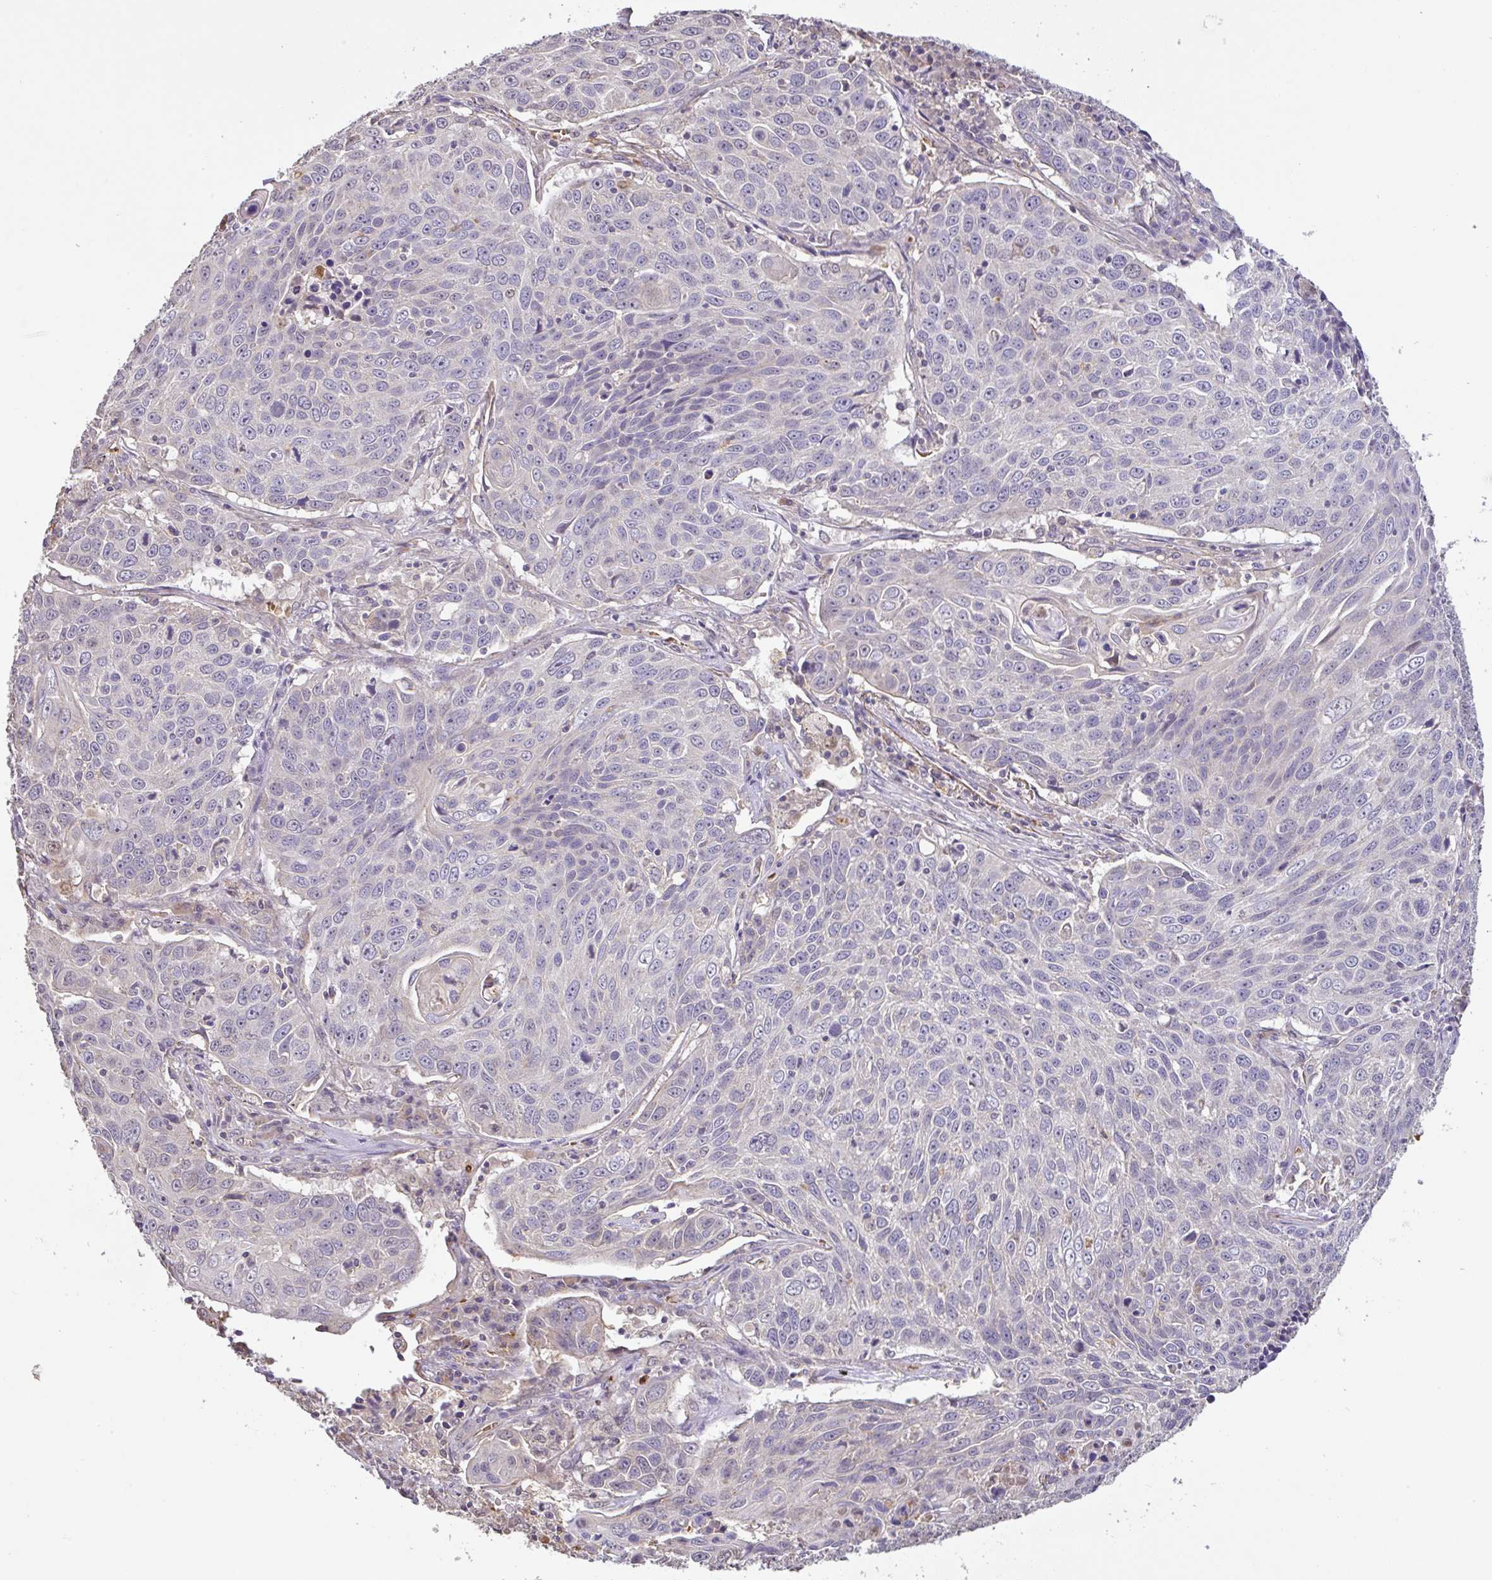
{"staining": {"intensity": "negative", "quantity": "none", "location": "none"}, "tissue": "lung cancer", "cell_type": "Tumor cells", "image_type": "cancer", "snomed": [{"axis": "morphology", "description": "Squamous cell carcinoma, NOS"}, {"axis": "topography", "description": "Lung"}], "caption": "Immunohistochemistry (IHC) of squamous cell carcinoma (lung) shows no expression in tumor cells.", "gene": "C1QTNF9B", "patient": {"sex": "male", "age": 78}}